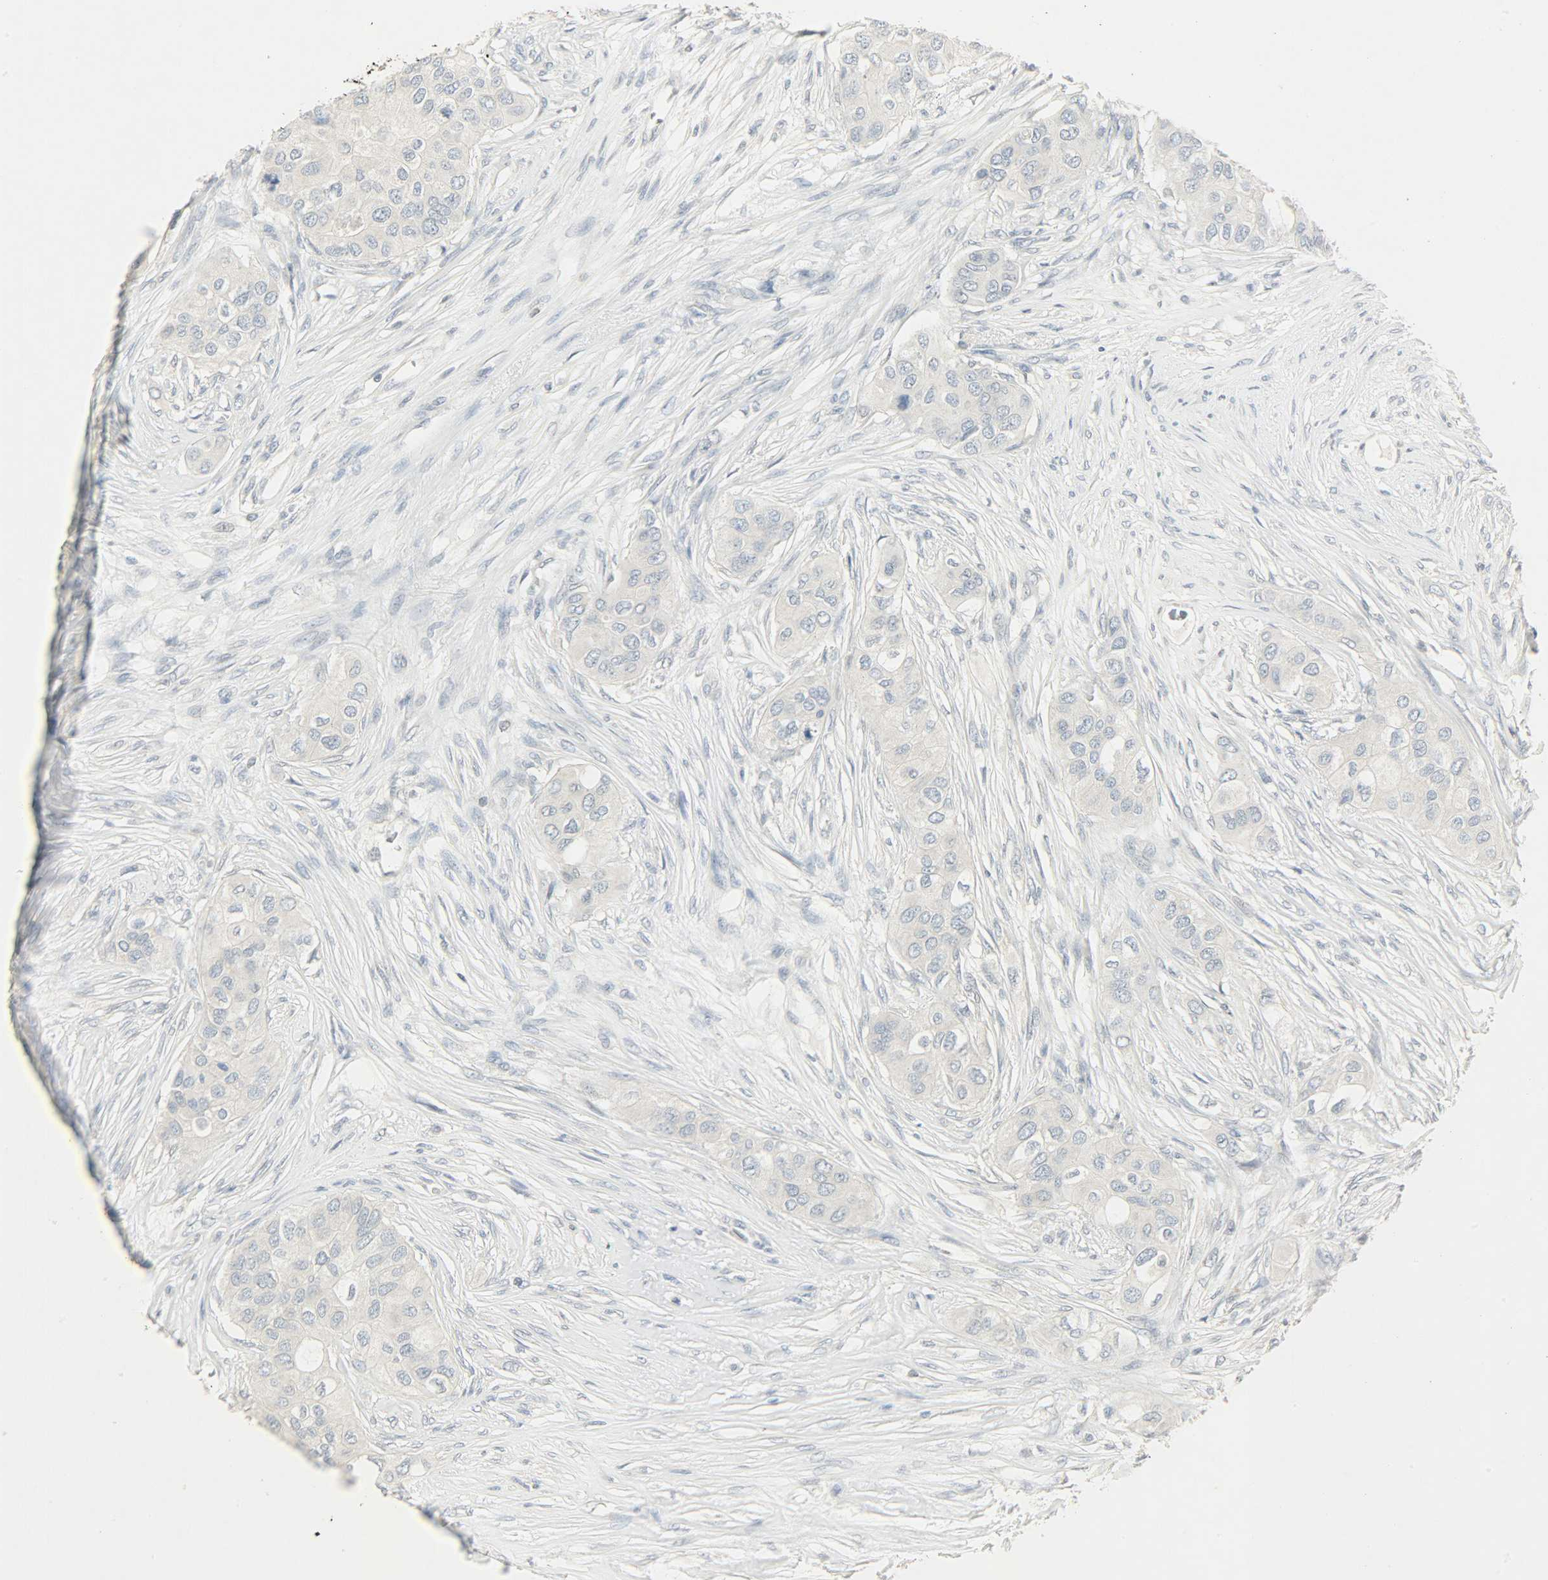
{"staining": {"intensity": "negative", "quantity": "none", "location": "none"}, "tissue": "breast cancer", "cell_type": "Tumor cells", "image_type": "cancer", "snomed": [{"axis": "morphology", "description": "Normal tissue, NOS"}, {"axis": "morphology", "description": "Duct carcinoma"}, {"axis": "topography", "description": "Breast"}], "caption": "Human invasive ductal carcinoma (breast) stained for a protein using immunohistochemistry (IHC) displays no positivity in tumor cells.", "gene": "CAMK4", "patient": {"sex": "female", "age": 49}}